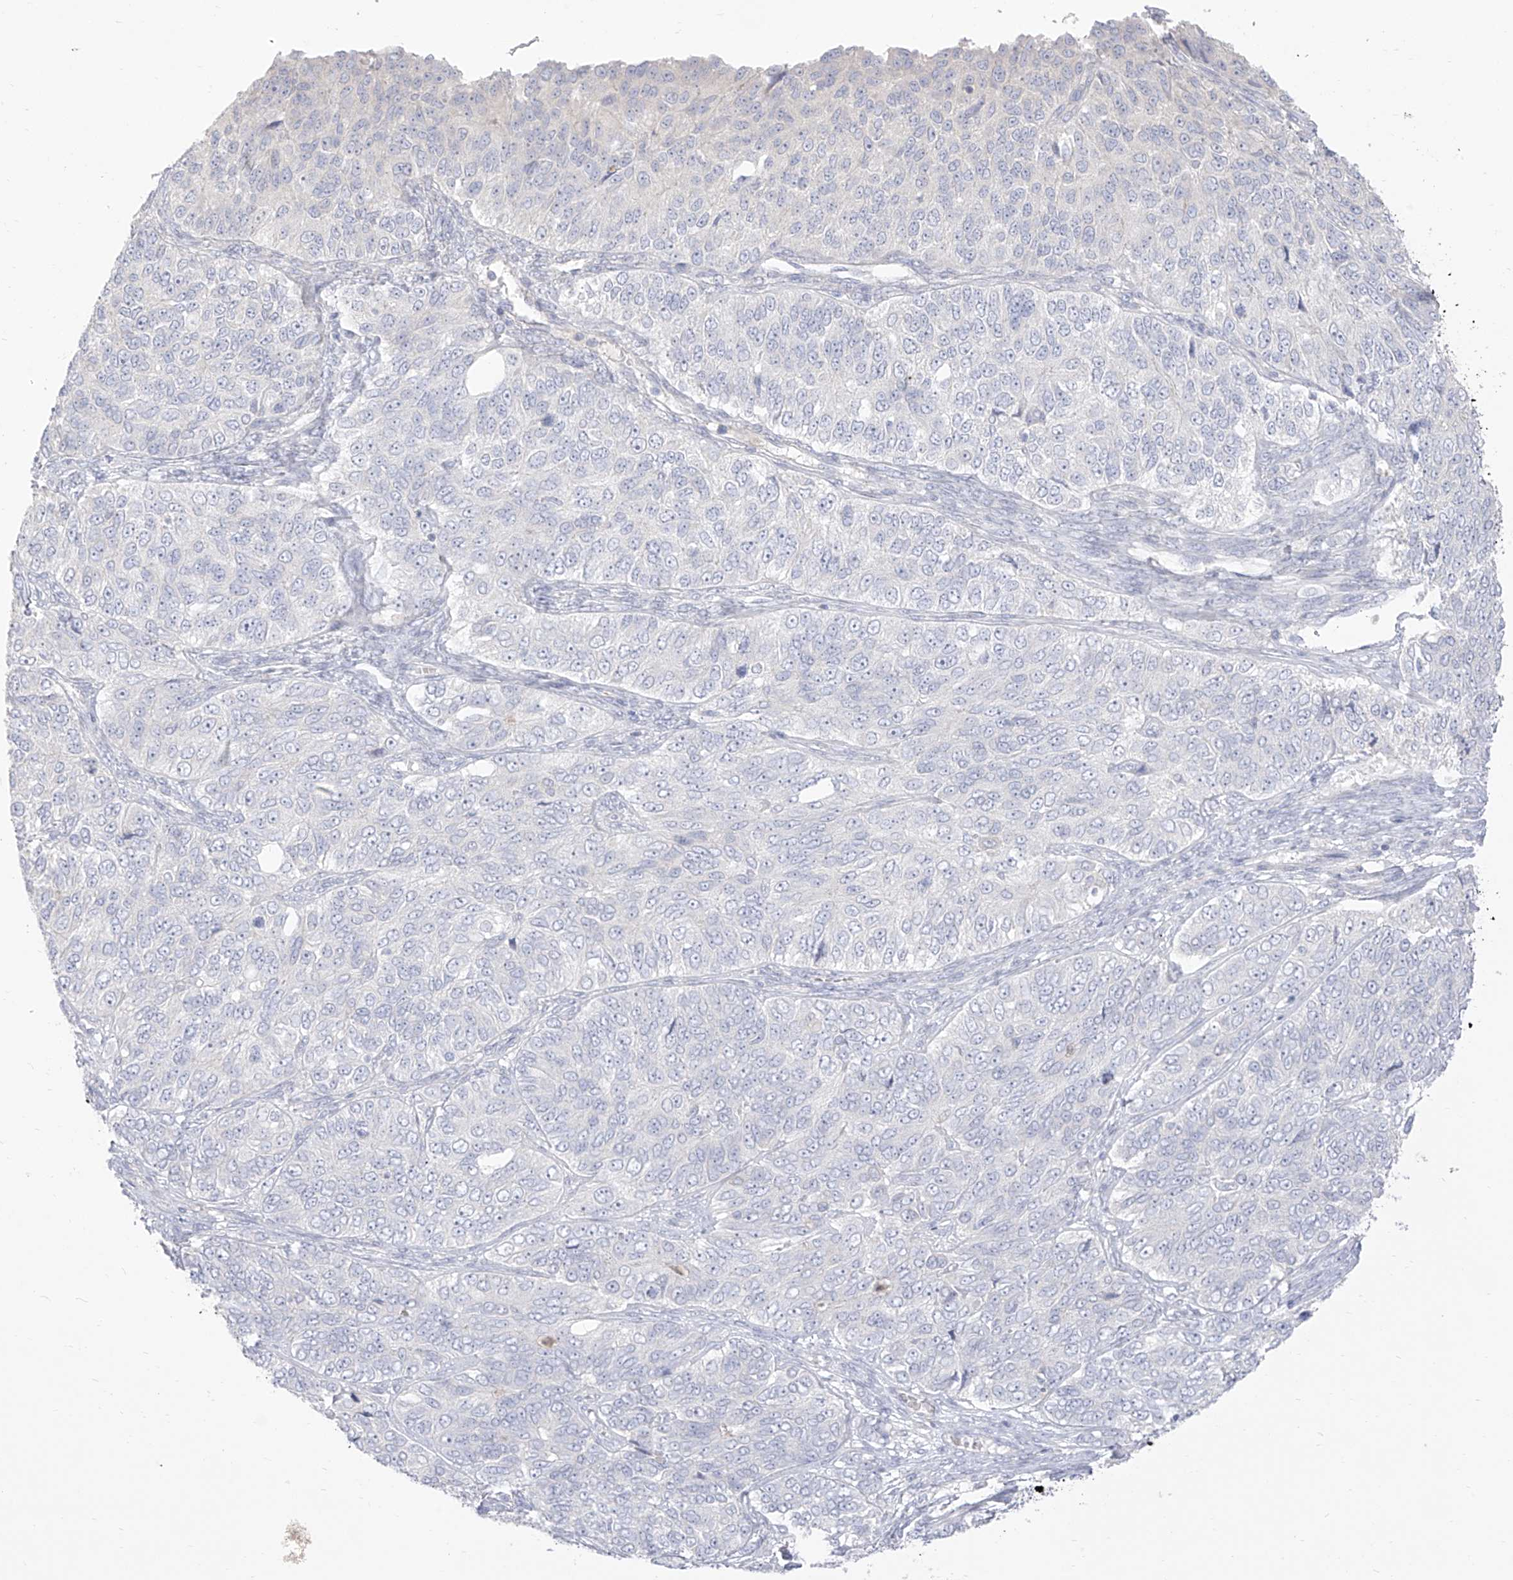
{"staining": {"intensity": "negative", "quantity": "none", "location": "none"}, "tissue": "ovarian cancer", "cell_type": "Tumor cells", "image_type": "cancer", "snomed": [{"axis": "morphology", "description": "Carcinoma, endometroid"}, {"axis": "topography", "description": "Ovary"}], "caption": "Tumor cells show no significant positivity in ovarian cancer. (Brightfield microscopy of DAB immunohistochemistry at high magnification).", "gene": "ARHGEF40", "patient": {"sex": "female", "age": 51}}